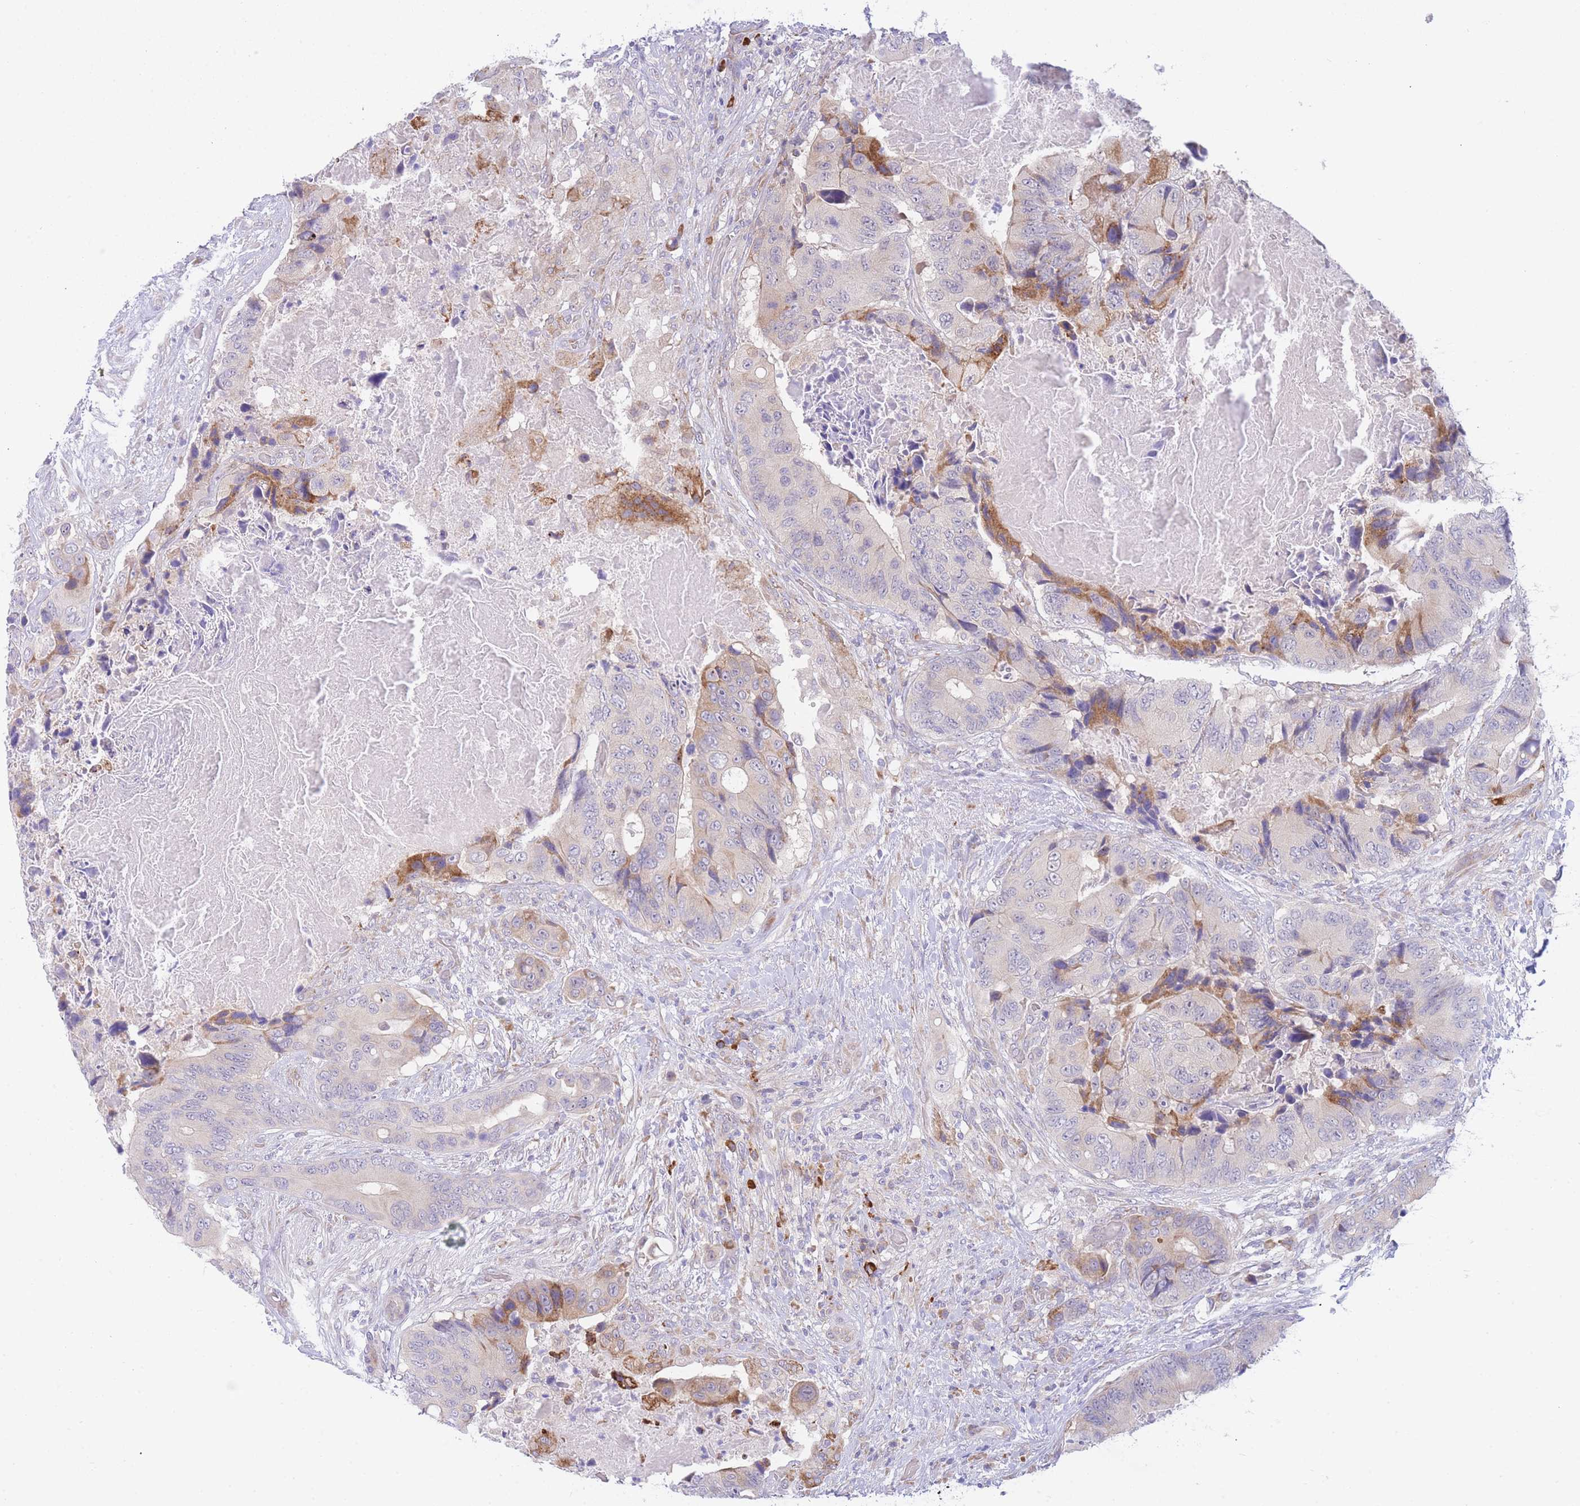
{"staining": {"intensity": "moderate", "quantity": "<25%", "location": "cytoplasmic/membranous"}, "tissue": "colorectal cancer", "cell_type": "Tumor cells", "image_type": "cancer", "snomed": [{"axis": "morphology", "description": "Adenocarcinoma, NOS"}, {"axis": "topography", "description": "Colon"}], "caption": "Protein expression analysis of human adenocarcinoma (colorectal) reveals moderate cytoplasmic/membranous expression in about <25% of tumor cells. (Brightfield microscopy of DAB IHC at high magnification).", "gene": "ZNF510", "patient": {"sex": "male", "age": 84}}